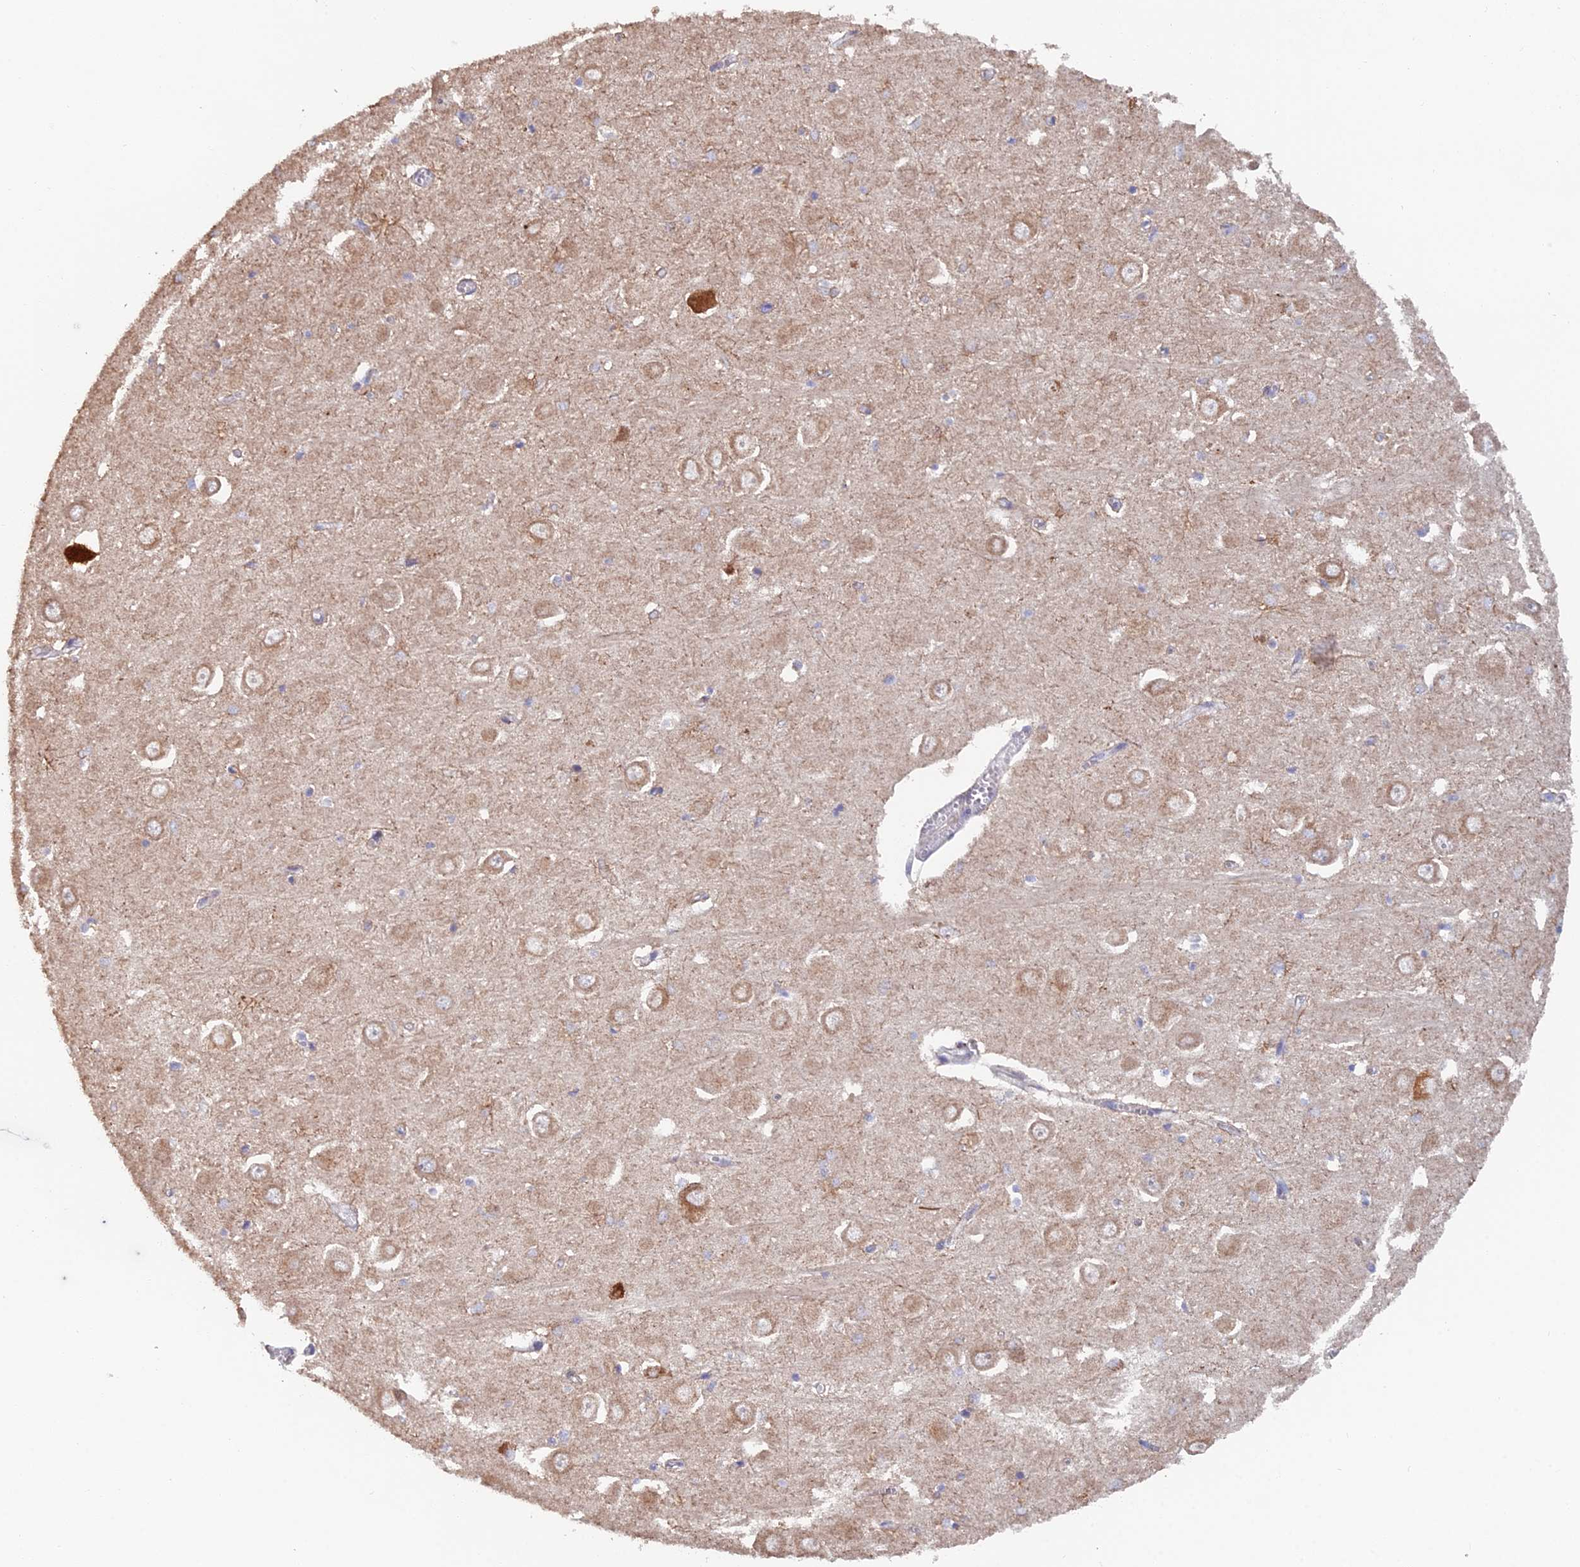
{"staining": {"intensity": "moderate", "quantity": "<25%", "location": "cytoplasmic/membranous"}, "tissue": "hippocampus", "cell_type": "Glial cells", "image_type": "normal", "snomed": [{"axis": "morphology", "description": "Normal tissue, NOS"}, {"axis": "topography", "description": "Hippocampus"}], "caption": "IHC image of normal hippocampus stained for a protein (brown), which exhibits low levels of moderate cytoplasmic/membranous positivity in about <25% of glial cells.", "gene": "ECSIT", "patient": {"sex": "male", "age": 70}}